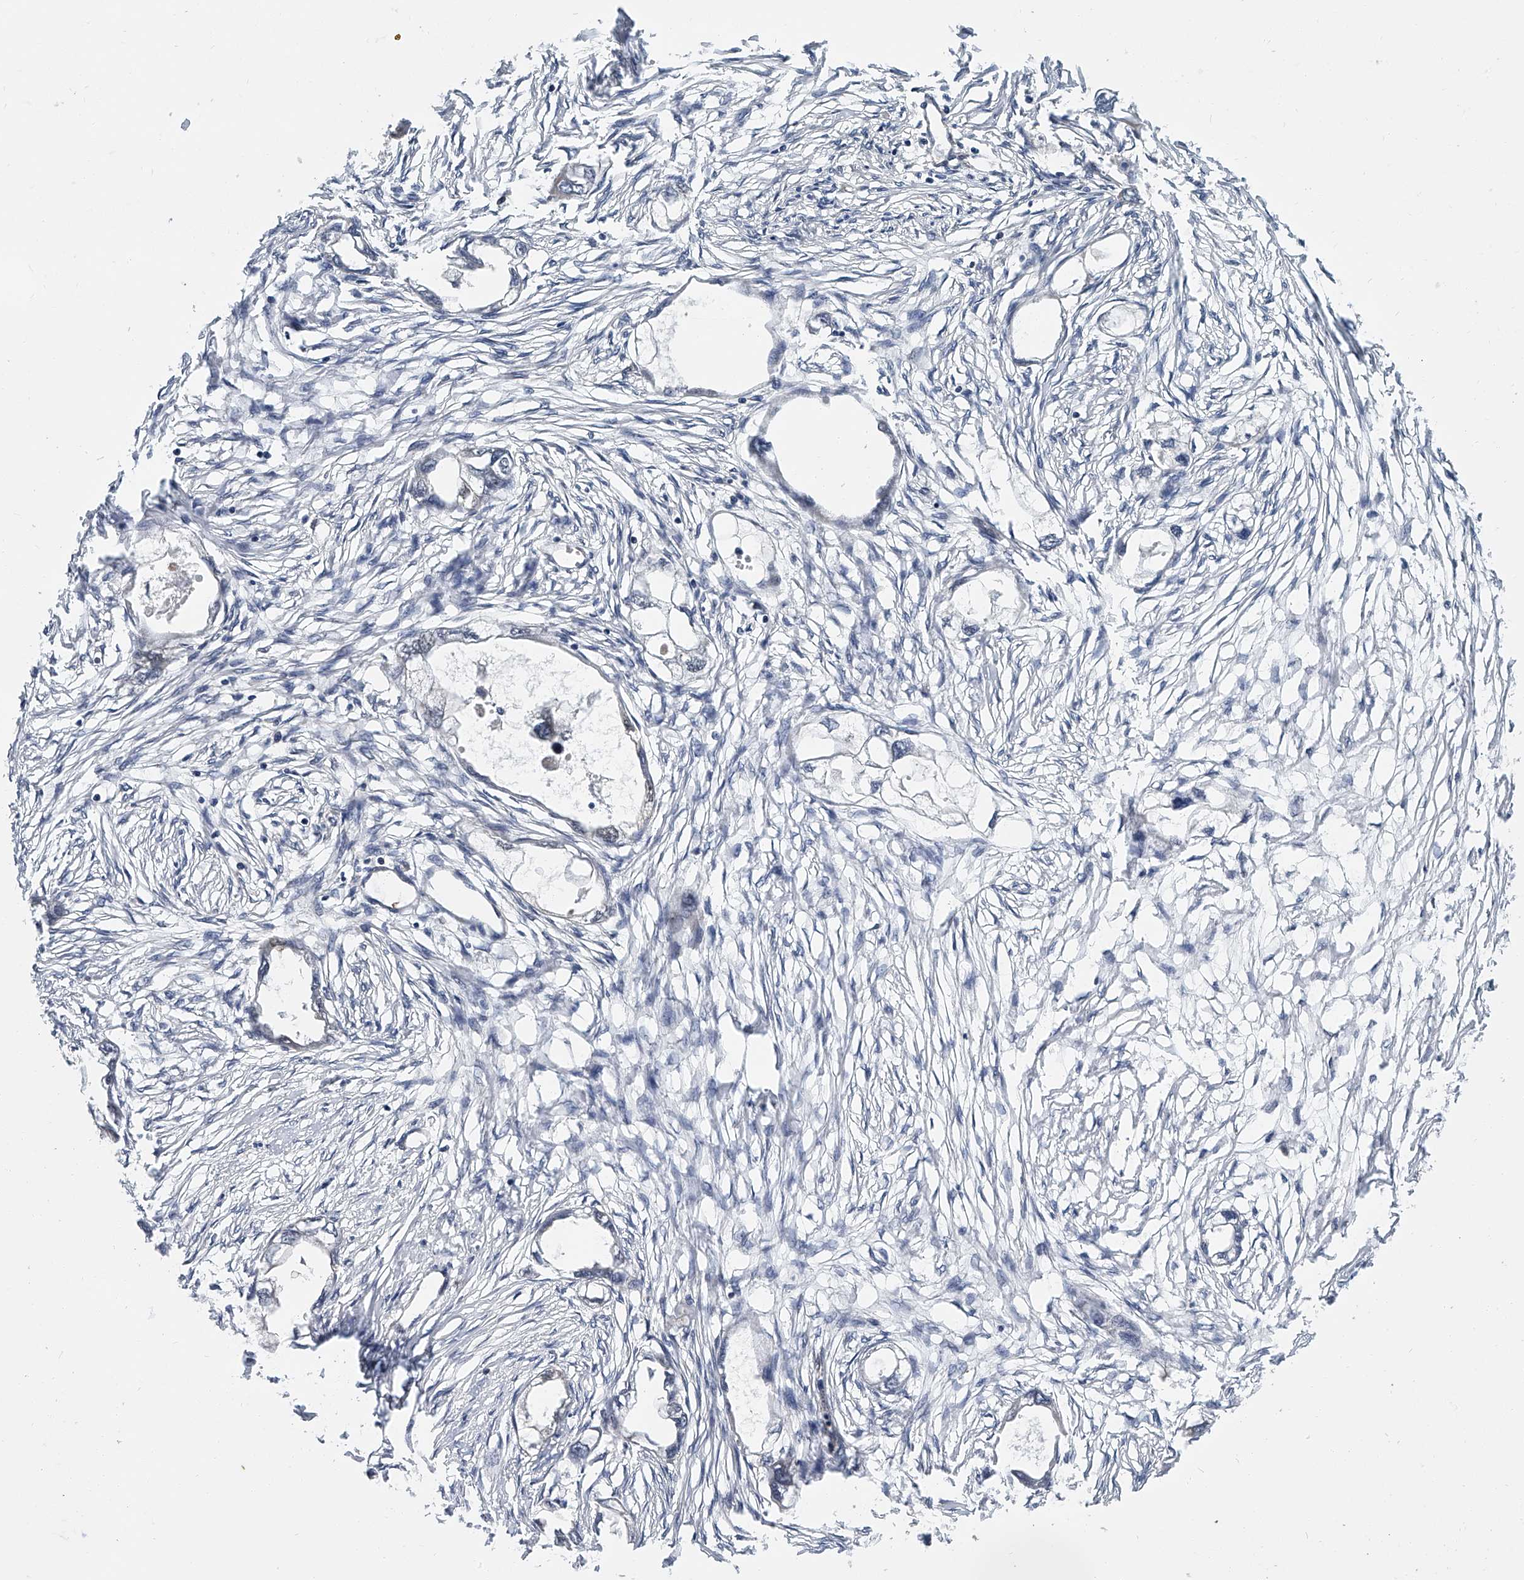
{"staining": {"intensity": "negative", "quantity": "none", "location": "none"}, "tissue": "endometrial cancer", "cell_type": "Tumor cells", "image_type": "cancer", "snomed": [{"axis": "morphology", "description": "Adenocarcinoma, NOS"}, {"axis": "morphology", "description": "Adenocarcinoma, metastatic, NOS"}, {"axis": "topography", "description": "Adipose tissue"}, {"axis": "topography", "description": "Endometrium"}], "caption": "A high-resolution micrograph shows immunohistochemistry staining of endometrial metastatic adenocarcinoma, which shows no significant positivity in tumor cells.", "gene": "CD200", "patient": {"sex": "female", "age": 67}}